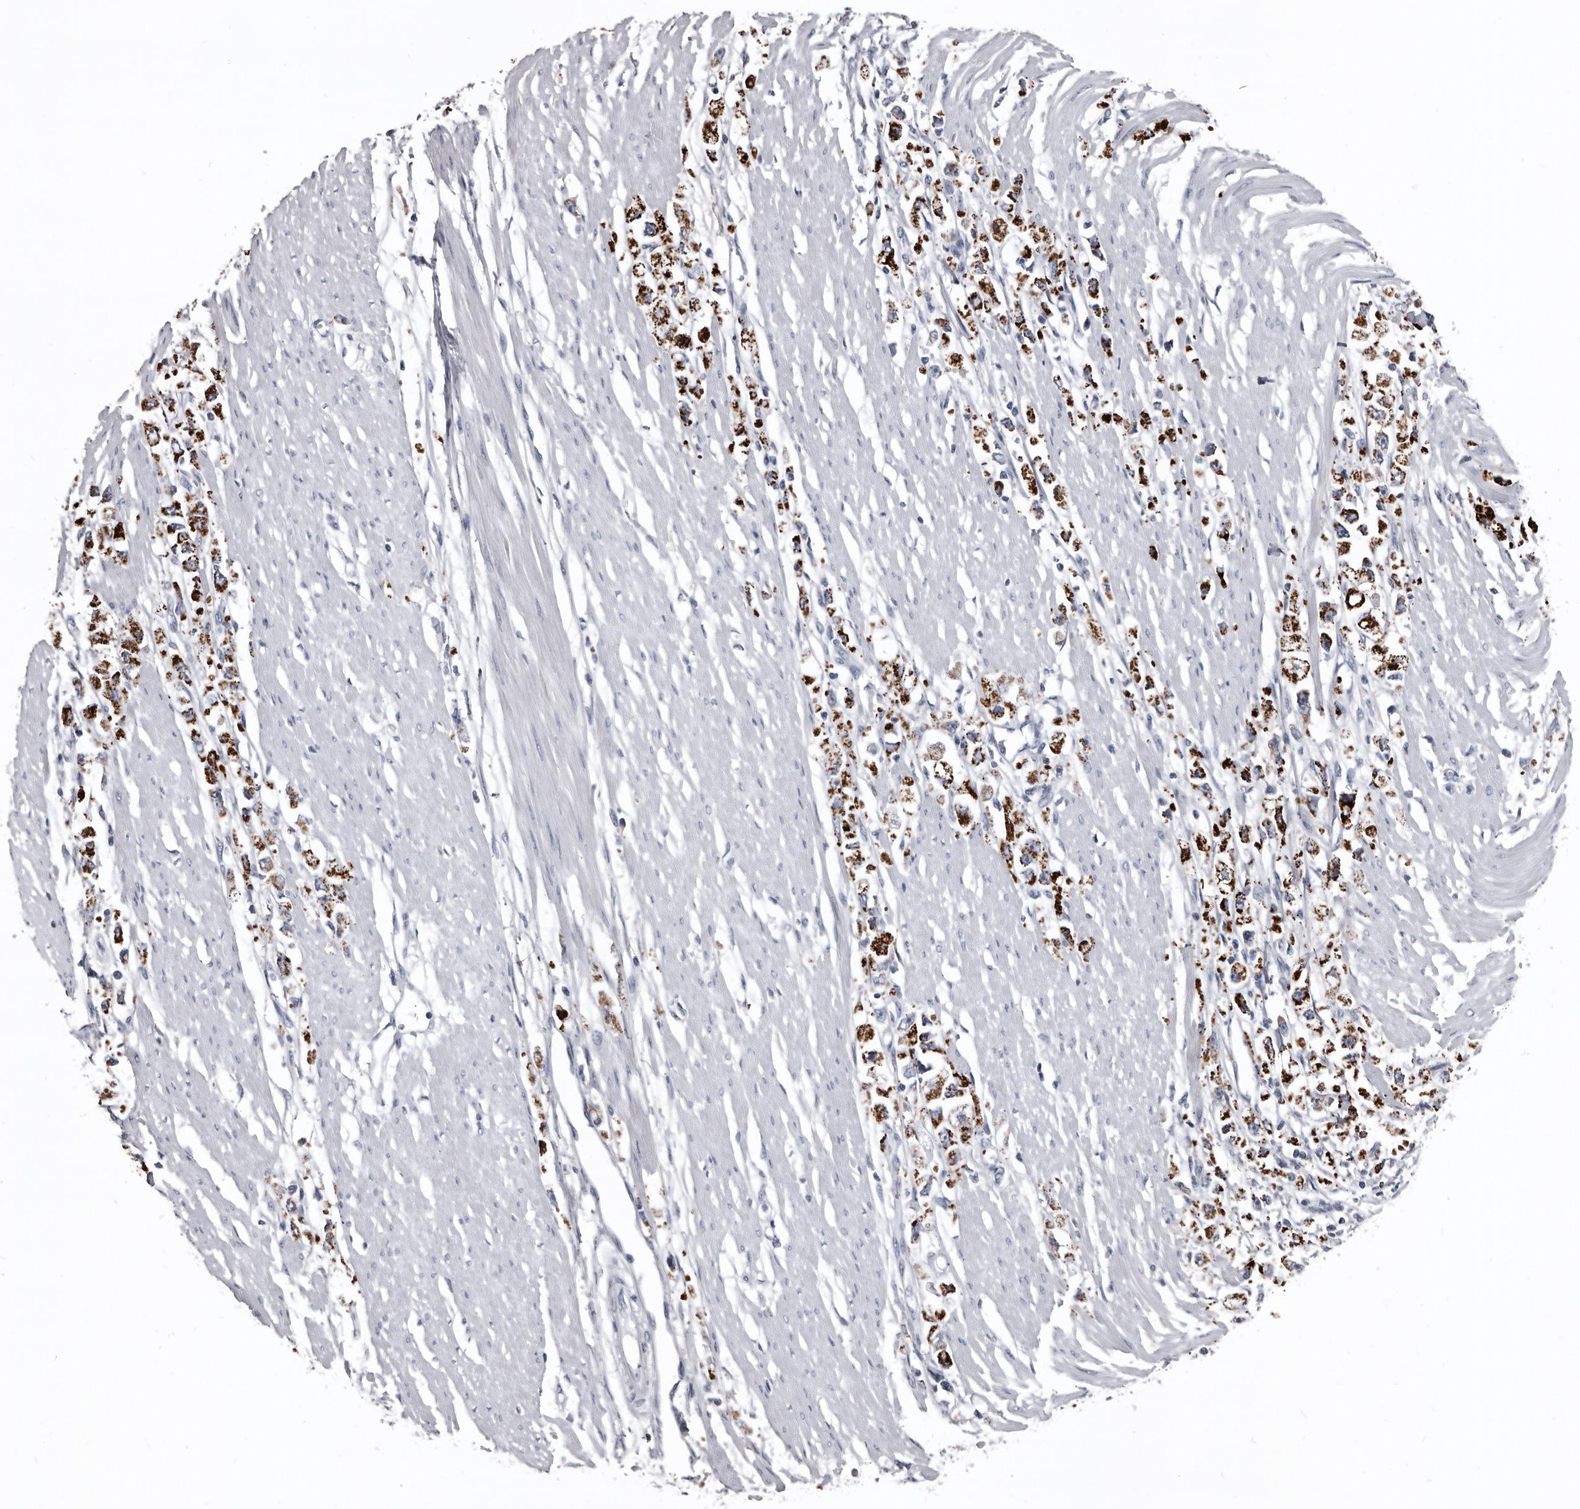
{"staining": {"intensity": "strong", "quantity": "25%-75%", "location": "cytoplasmic/membranous"}, "tissue": "stomach cancer", "cell_type": "Tumor cells", "image_type": "cancer", "snomed": [{"axis": "morphology", "description": "Adenocarcinoma, NOS"}, {"axis": "topography", "description": "Stomach"}], "caption": "An immunohistochemistry (IHC) image of neoplastic tissue is shown. Protein staining in brown shows strong cytoplasmic/membranous positivity in stomach cancer within tumor cells.", "gene": "GREB1", "patient": {"sex": "female", "age": 59}}